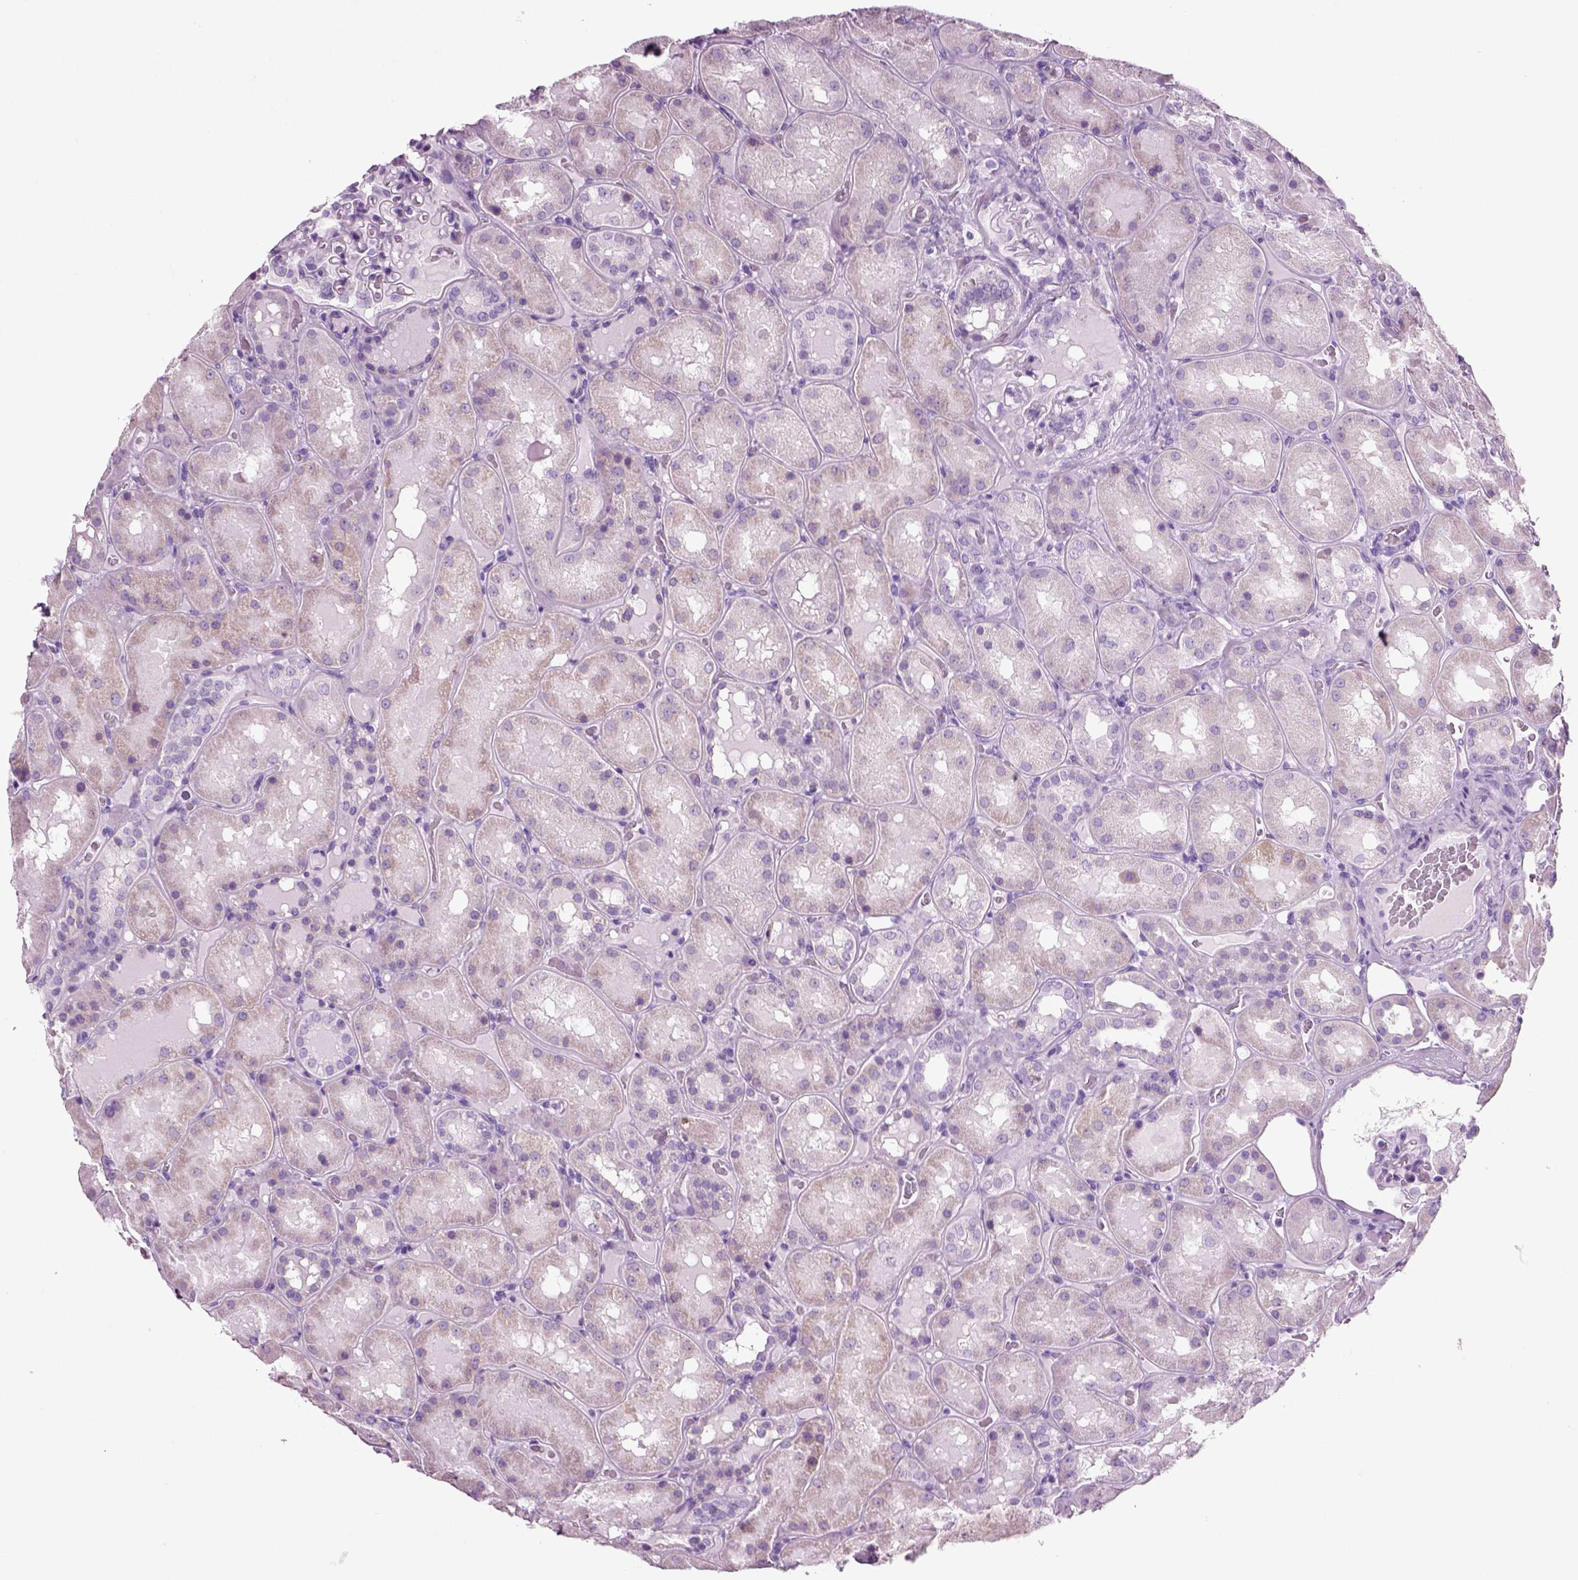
{"staining": {"intensity": "negative", "quantity": "none", "location": "none"}, "tissue": "kidney", "cell_type": "Cells in glomeruli", "image_type": "normal", "snomed": [{"axis": "morphology", "description": "Normal tissue, NOS"}, {"axis": "topography", "description": "Kidney"}], "caption": "High magnification brightfield microscopy of unremarkable kidney stained with DAB (3,3'-diaminobenzidine) (brown) and counterstained with hematoxylin (blue): cells in glomeruli show no significant positivity.", "gene": "CD109", "patient": {"sex": "male", "age": 73}}